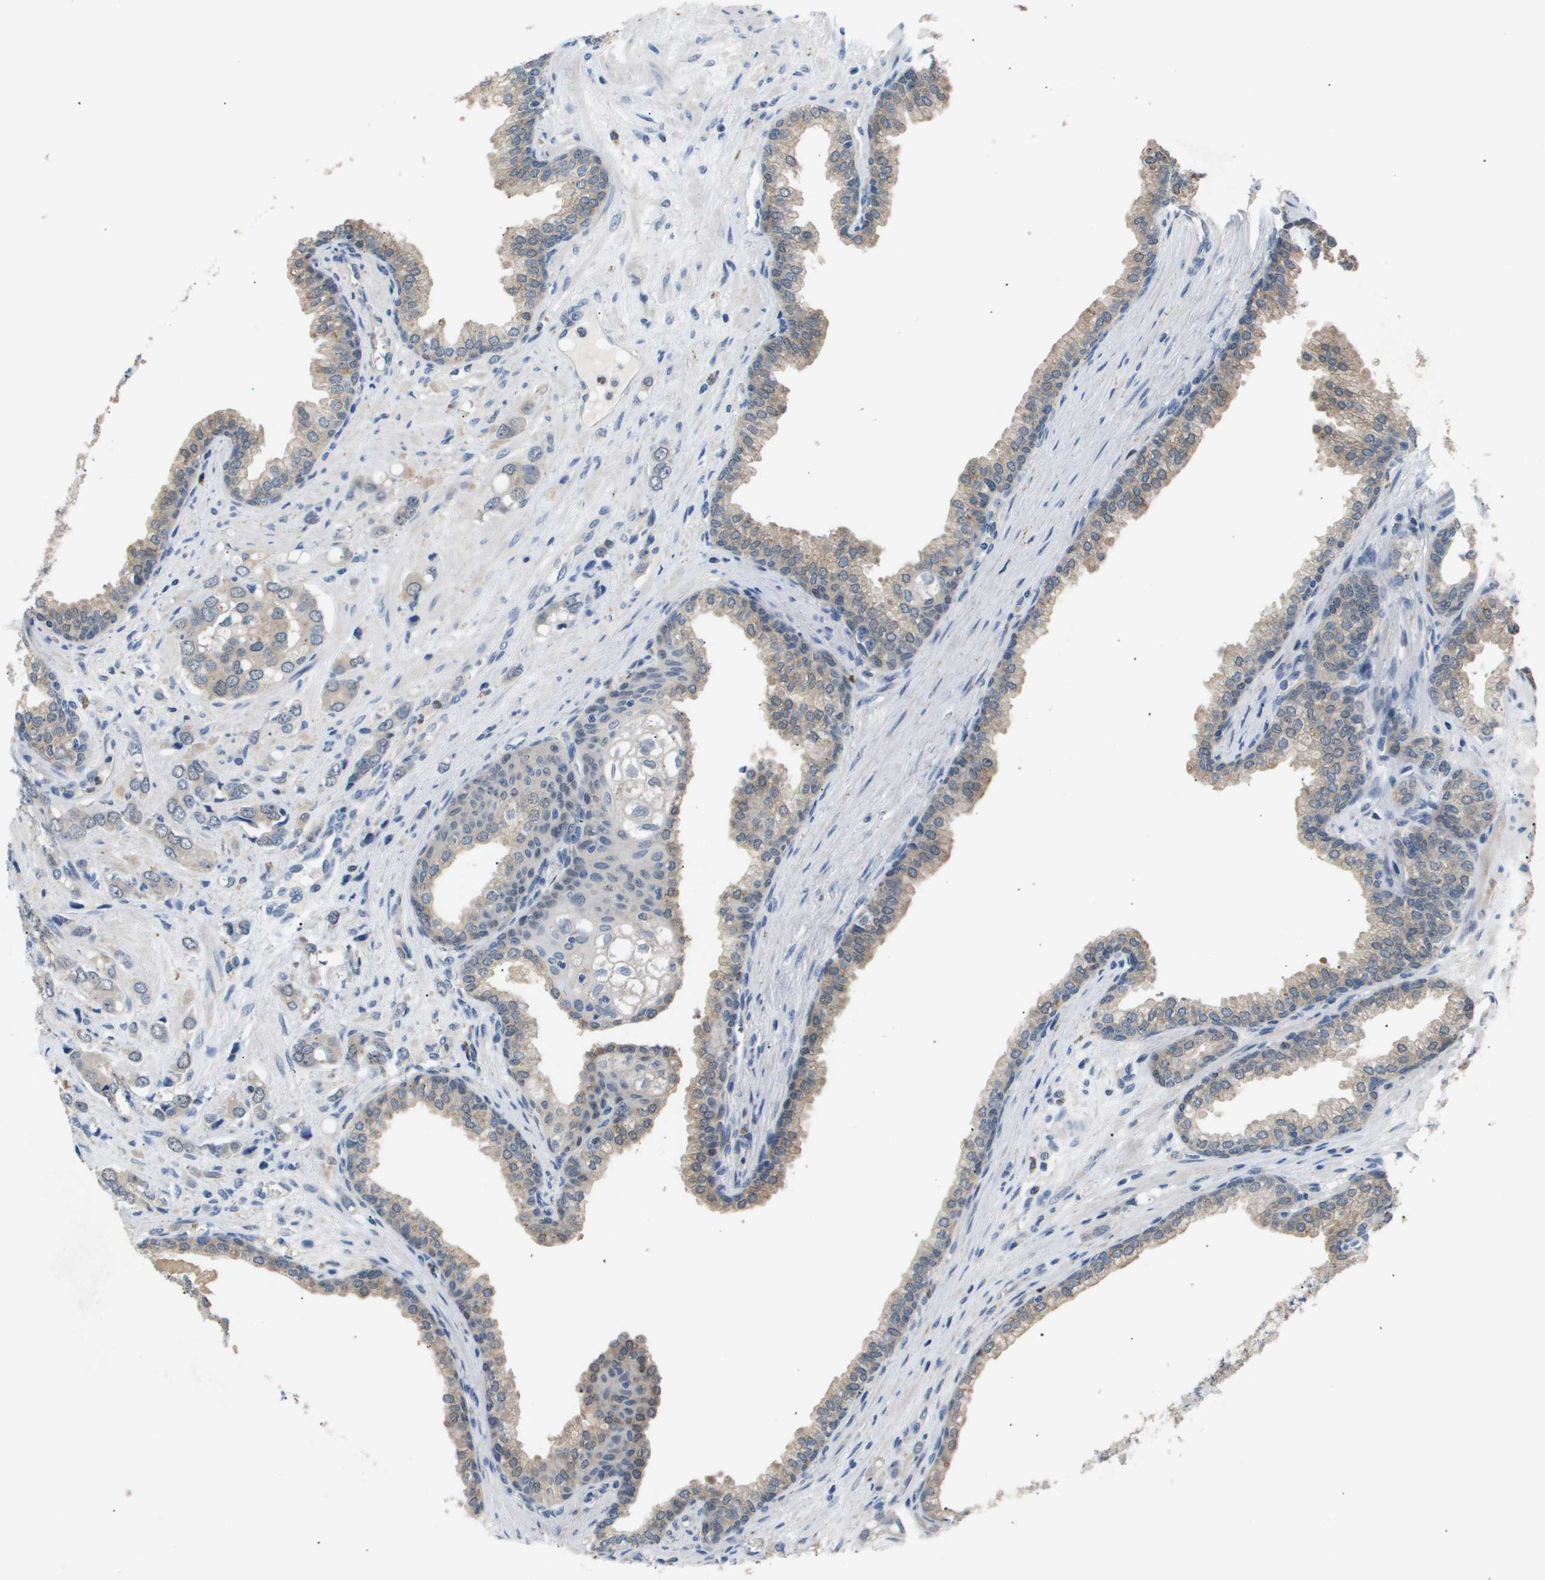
{"staining": {"intensity": "negative", "quantity": "none", "location": "none"}, "tissue": "prostate cancer", "cell_type": "Tumor cells", "image_type": "cancer", "snomed": [{"axis": "morphology", "description": "Adenocarcinoma, High grade"}, {"axis": "topography", "description": "Prostate"}], "caption": "Tumor cells show no significant protein positivity in prostate cancer (adenocarcinoma (high-grade)).", "gene": "AKR1A1", "patient": {"sex": "male", "age": 52}}